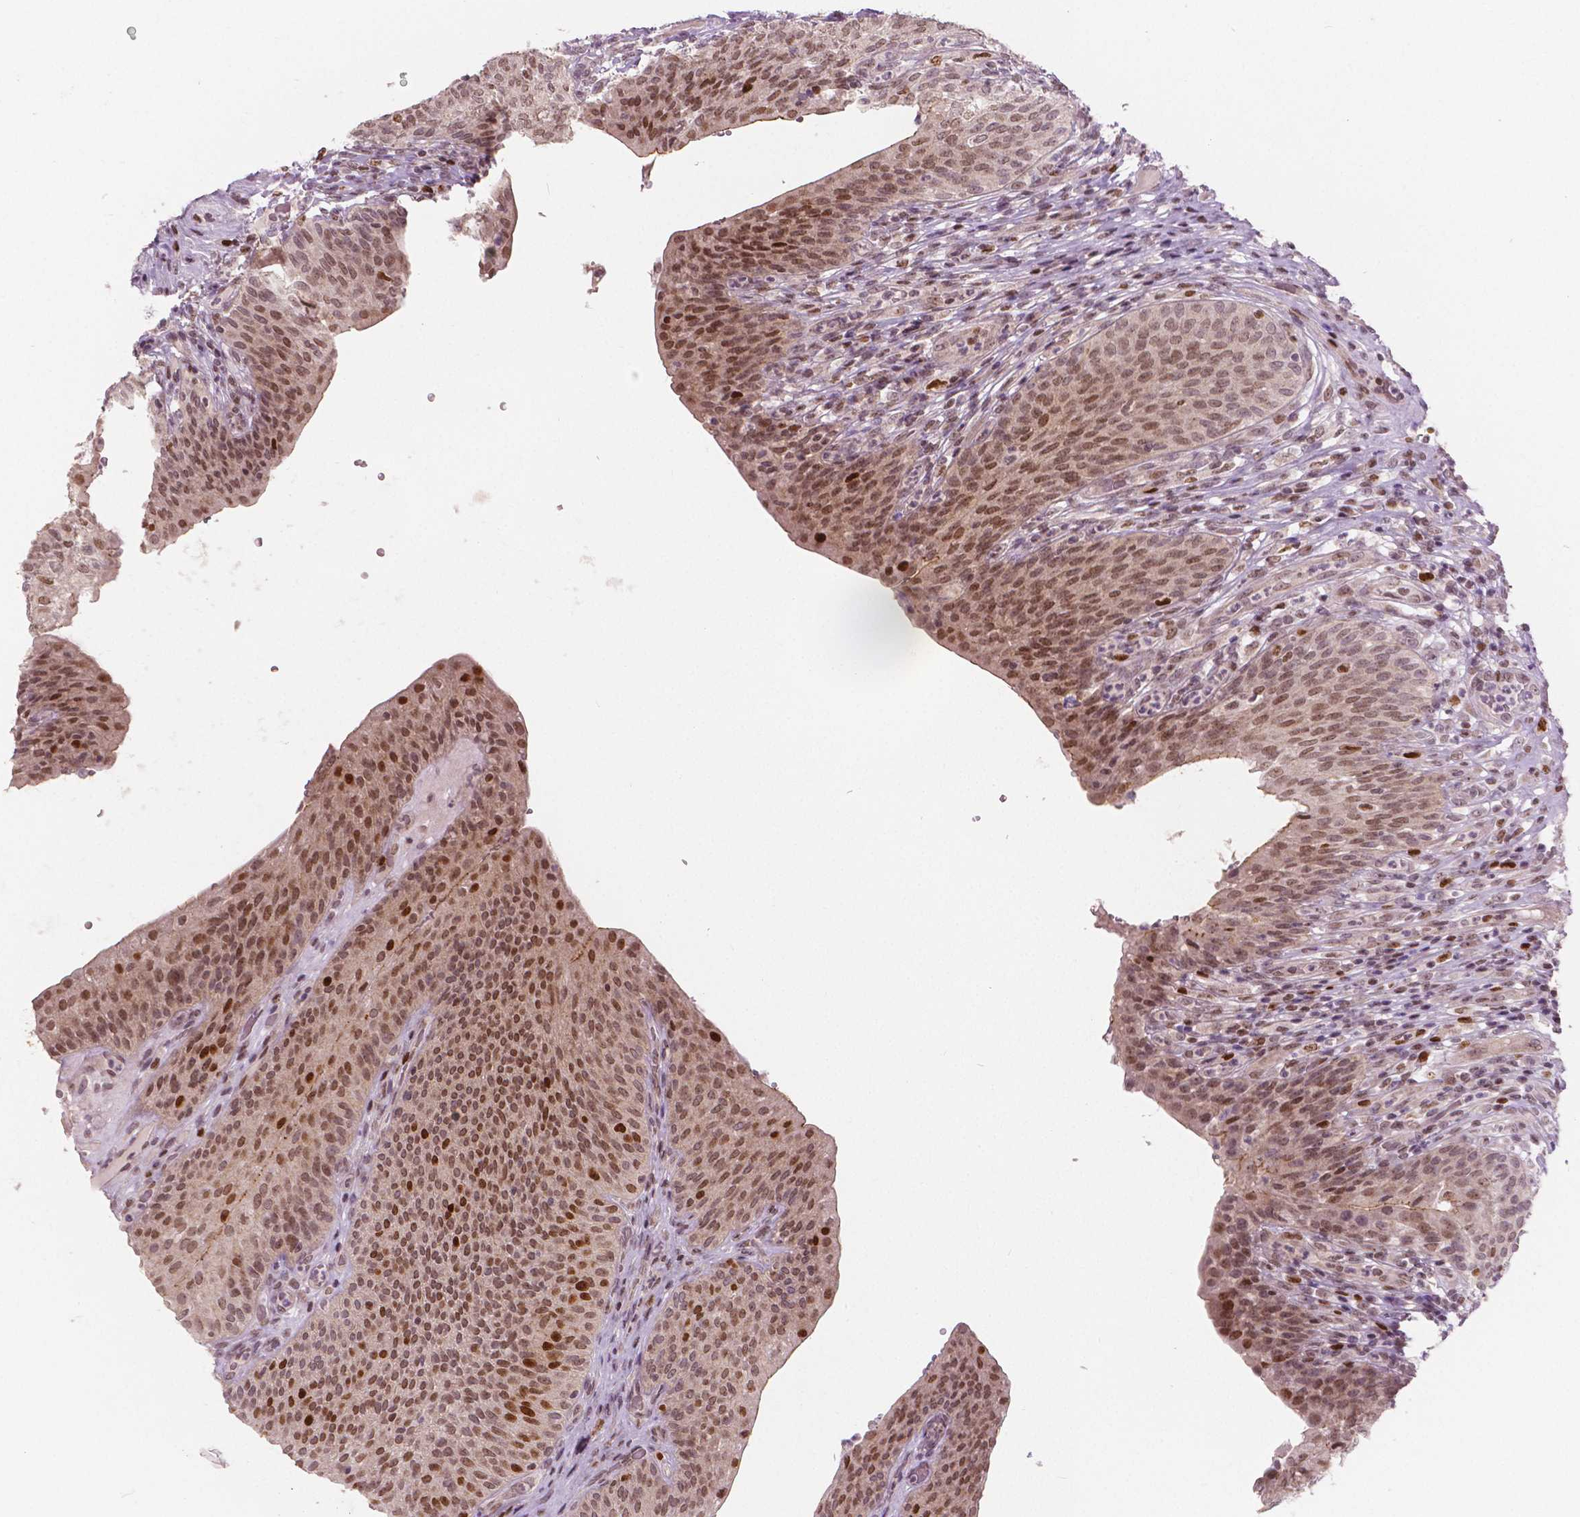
{"staining": {"intensity": "moderate", "quantity": "25%-75%", "location": "nuclear"}, "tissue": "urinary bladder", "cell_type": "Urothelial cells", "image_type": "normal", "snomed": [{"axis": "morphology", "description": "Normal tissue, NOS"}, {"axis": "topography", "description": "Urinary bladder"}, {"axis": "topography", "description": "Peripheral nerve tissue"}], "caption": "IHC histopathology image of unremarkable human urinary bladder stained for a protein (brown), which demonstrates medium levels of moderate nuclear staining in about 25%-75% of urothelial cells.", "gene": "NSD2", "patient": {"sex": "male", "age": 66}}